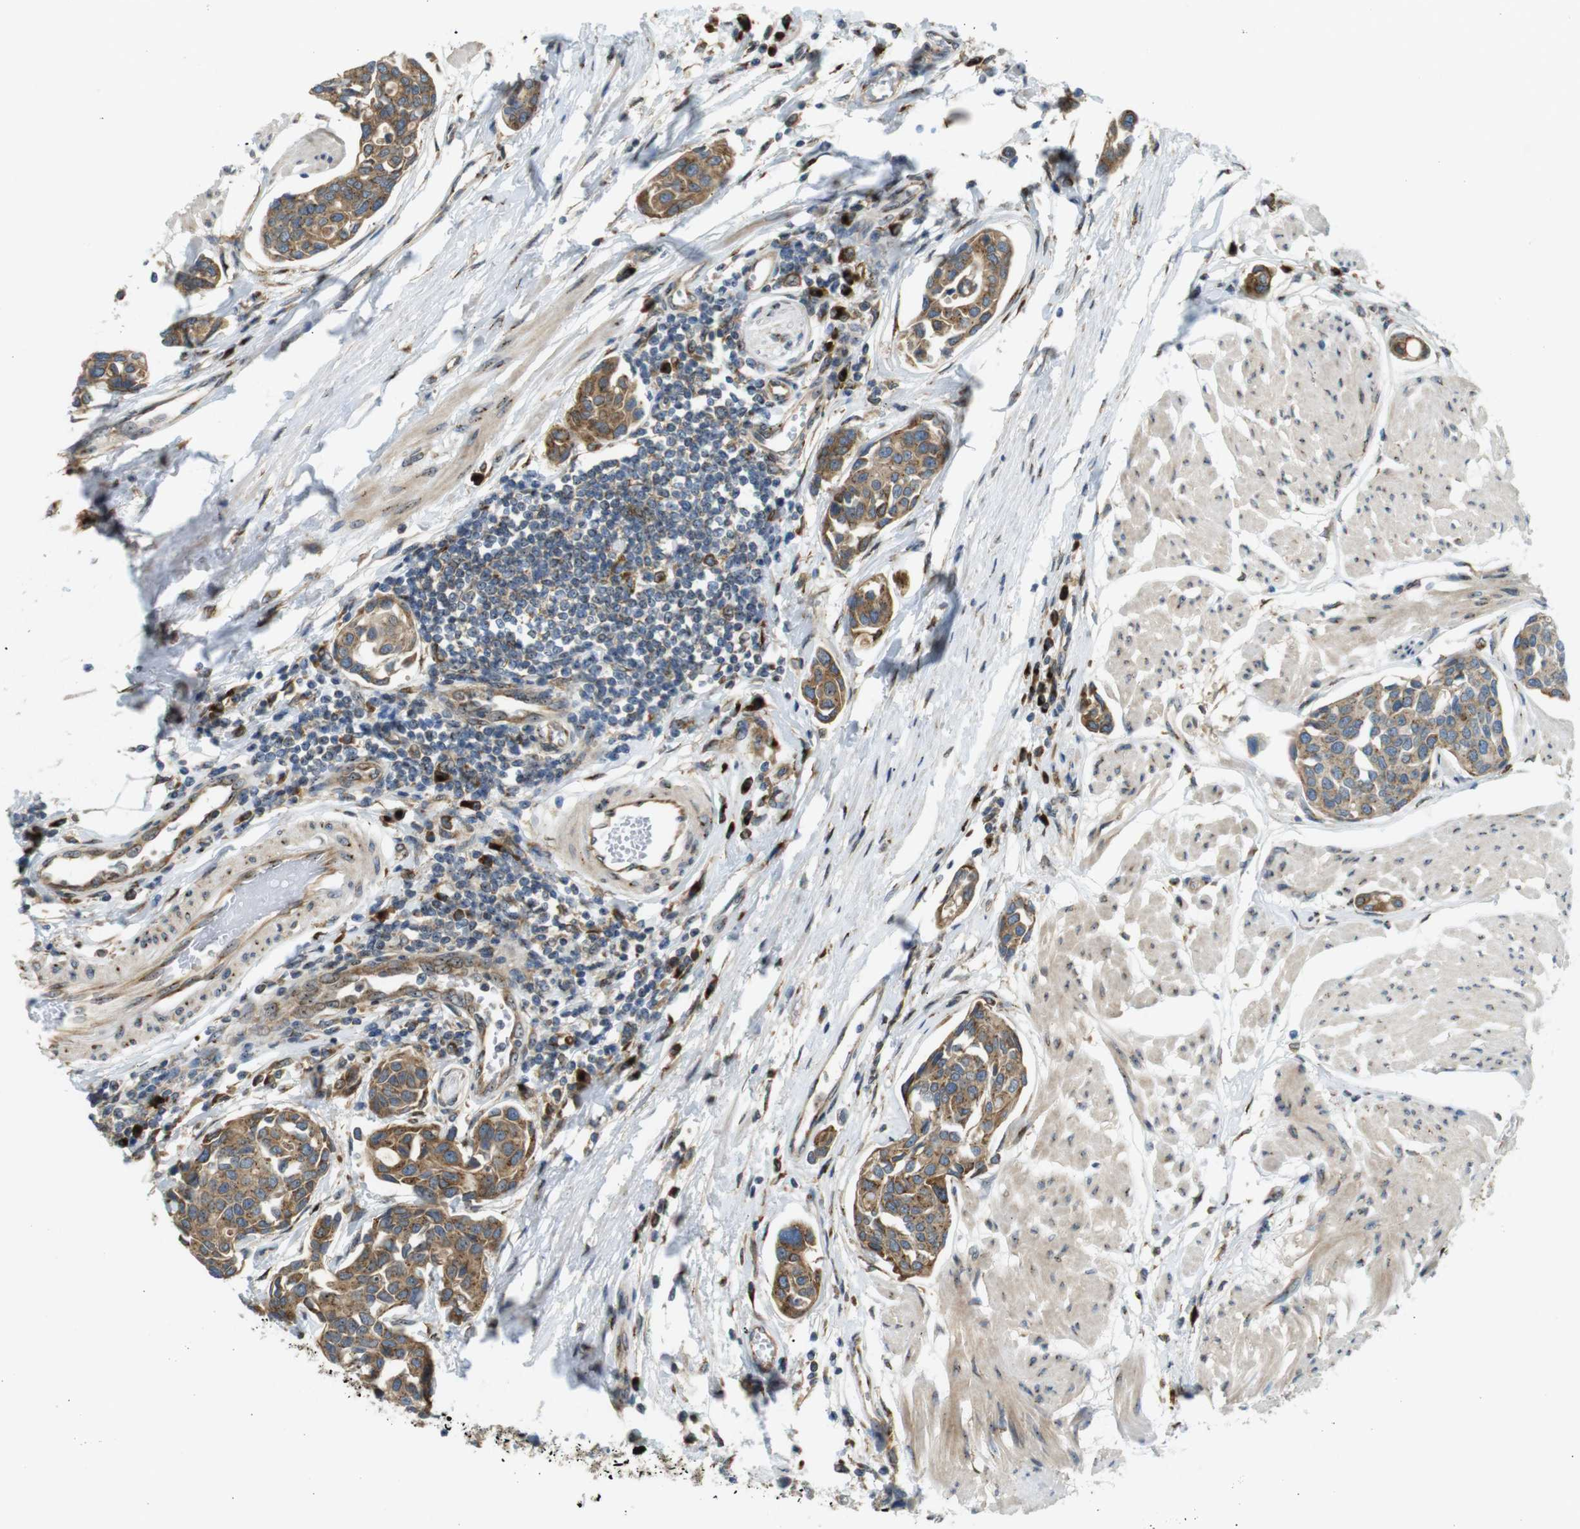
{"staining": {"intensity": "moderate", "quantity": ">75%", "location": "cytoplasmic/membranous"}, "tissue": "urothelial cancer", "cell_type": "Tumor cells", "image_type": "cancer", "snomed": [{"axis": "morphology", "description": "Urothelial carcinoma, High grade"}, {"axis": "topography", "description": "Urinary bladder"}], "caption": "Immunohistochemical staining of high-grade urothelial carcinoma exhibits medium levels of moderate cytoplasmic/membranous protein staining in about >75% of tumor cells.", "gene": "TMEM143", "patient": {"sex": "male", "age": 78}}